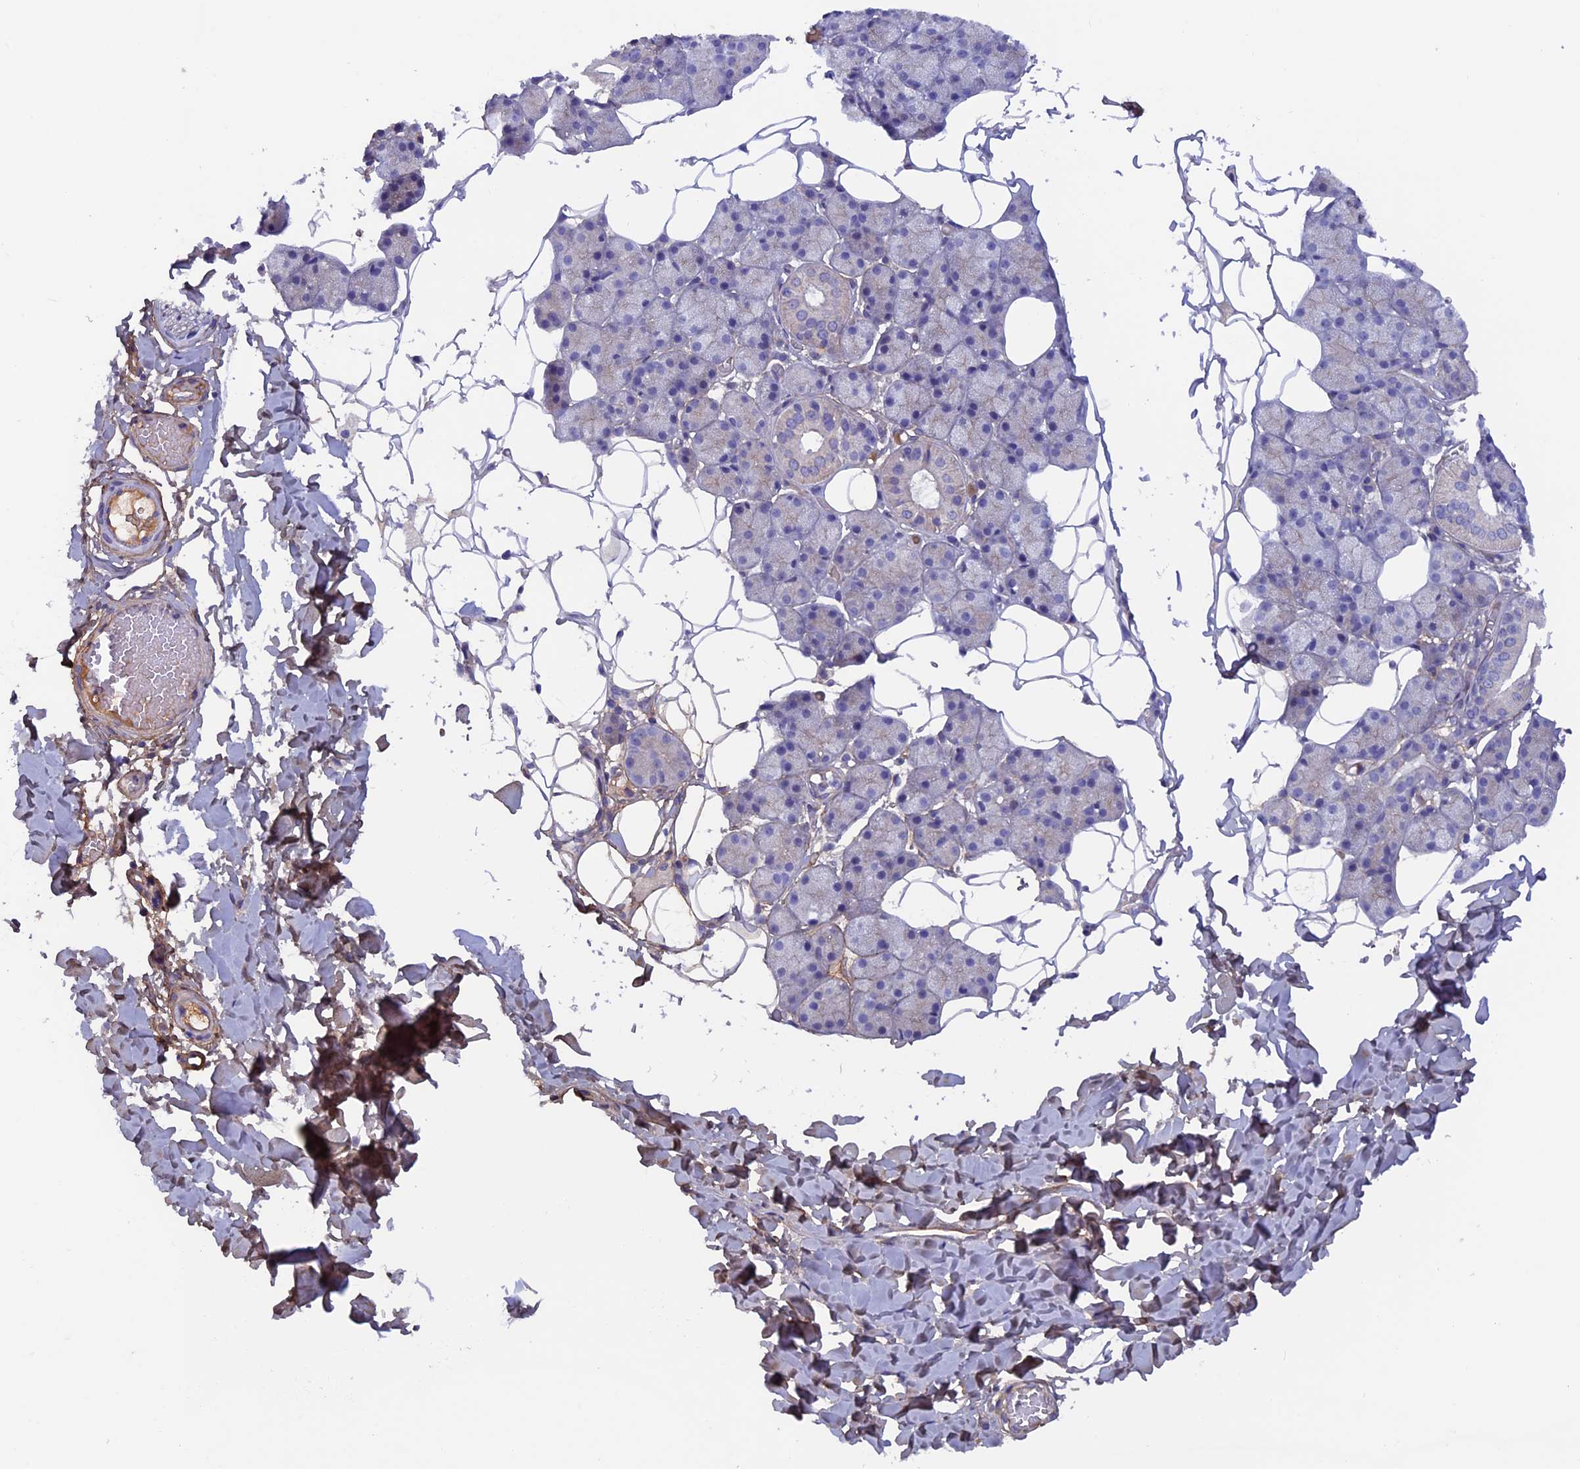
{"staining": {"intensity": "negative", "quantity": "none", "location": "none"}, "tissue": "salivary gland", "cell_type": "Glandular cells", "image_type": "normal", "snomed": [{"axis": "morphology", "description": "Normal tissue, NOS"}, {"axis": "topography", "description": "Salivary gland"}], "caption": "Histopathology image shows no protein expression in glandular cells of benign salivary gland.", "gene": "COL4A3", "patient": {"sex": "female", "age": 33}}